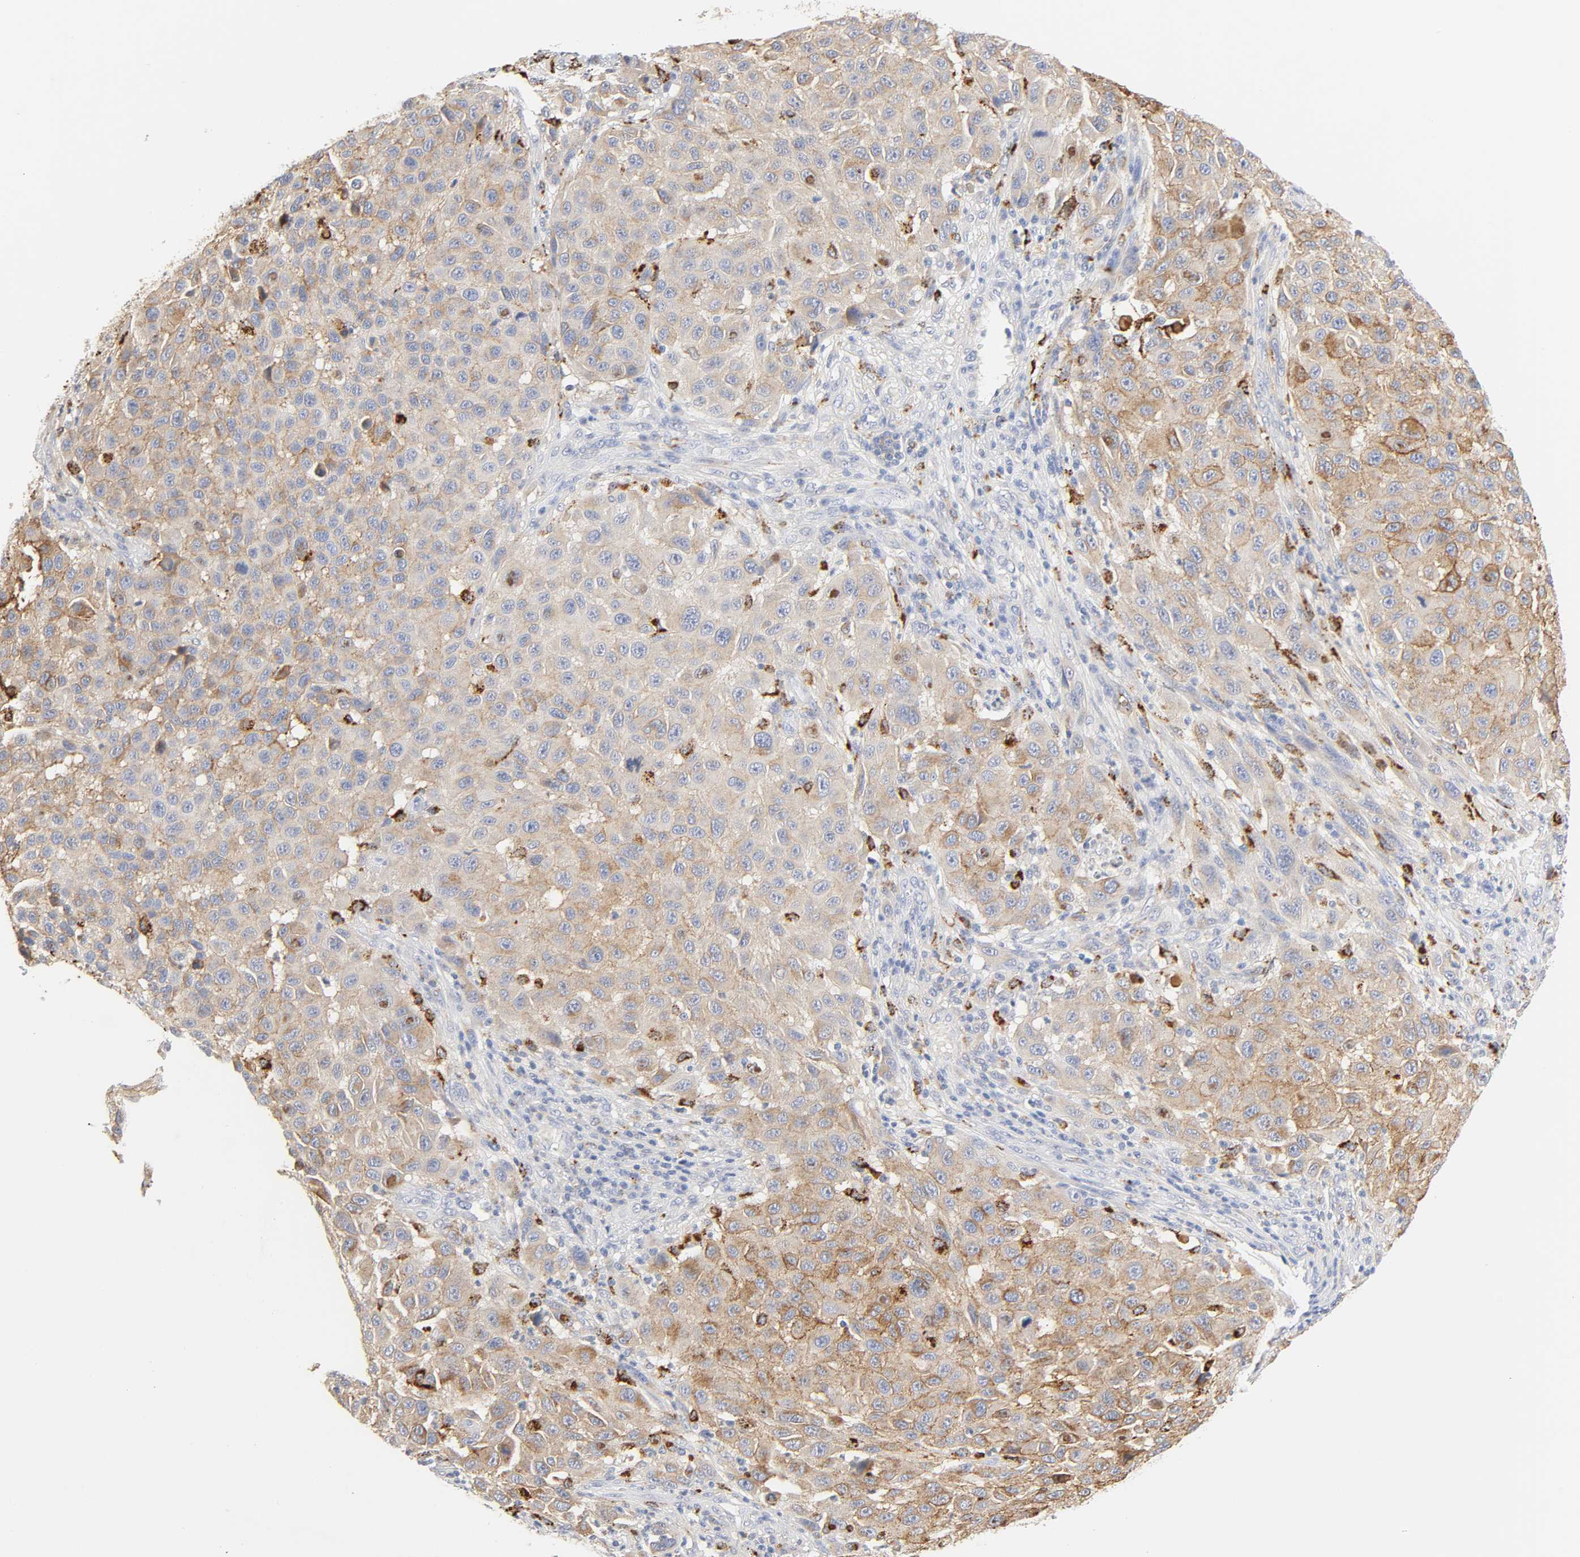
{"staining": {"intensity": "moderate", "quantity": ">75%", "location": "cytoplasmic/membranous"}, "tissue": "melanoma", "cell_type": "Tumor cells", "image_type": "cancer", "snomed": [{"axis": "morphology", "description": "Malignant melanoma, Metastatic site"}, {"axis": "topography", "description": "Lymph node"}], "caption": "This is an image of IHC staining of melanoma, which shows moderate staining in the cytoplasmic/membranous of tumor cells.", "gene": "MAGEB17", "patient": {"sex": "male", "age": 61}}